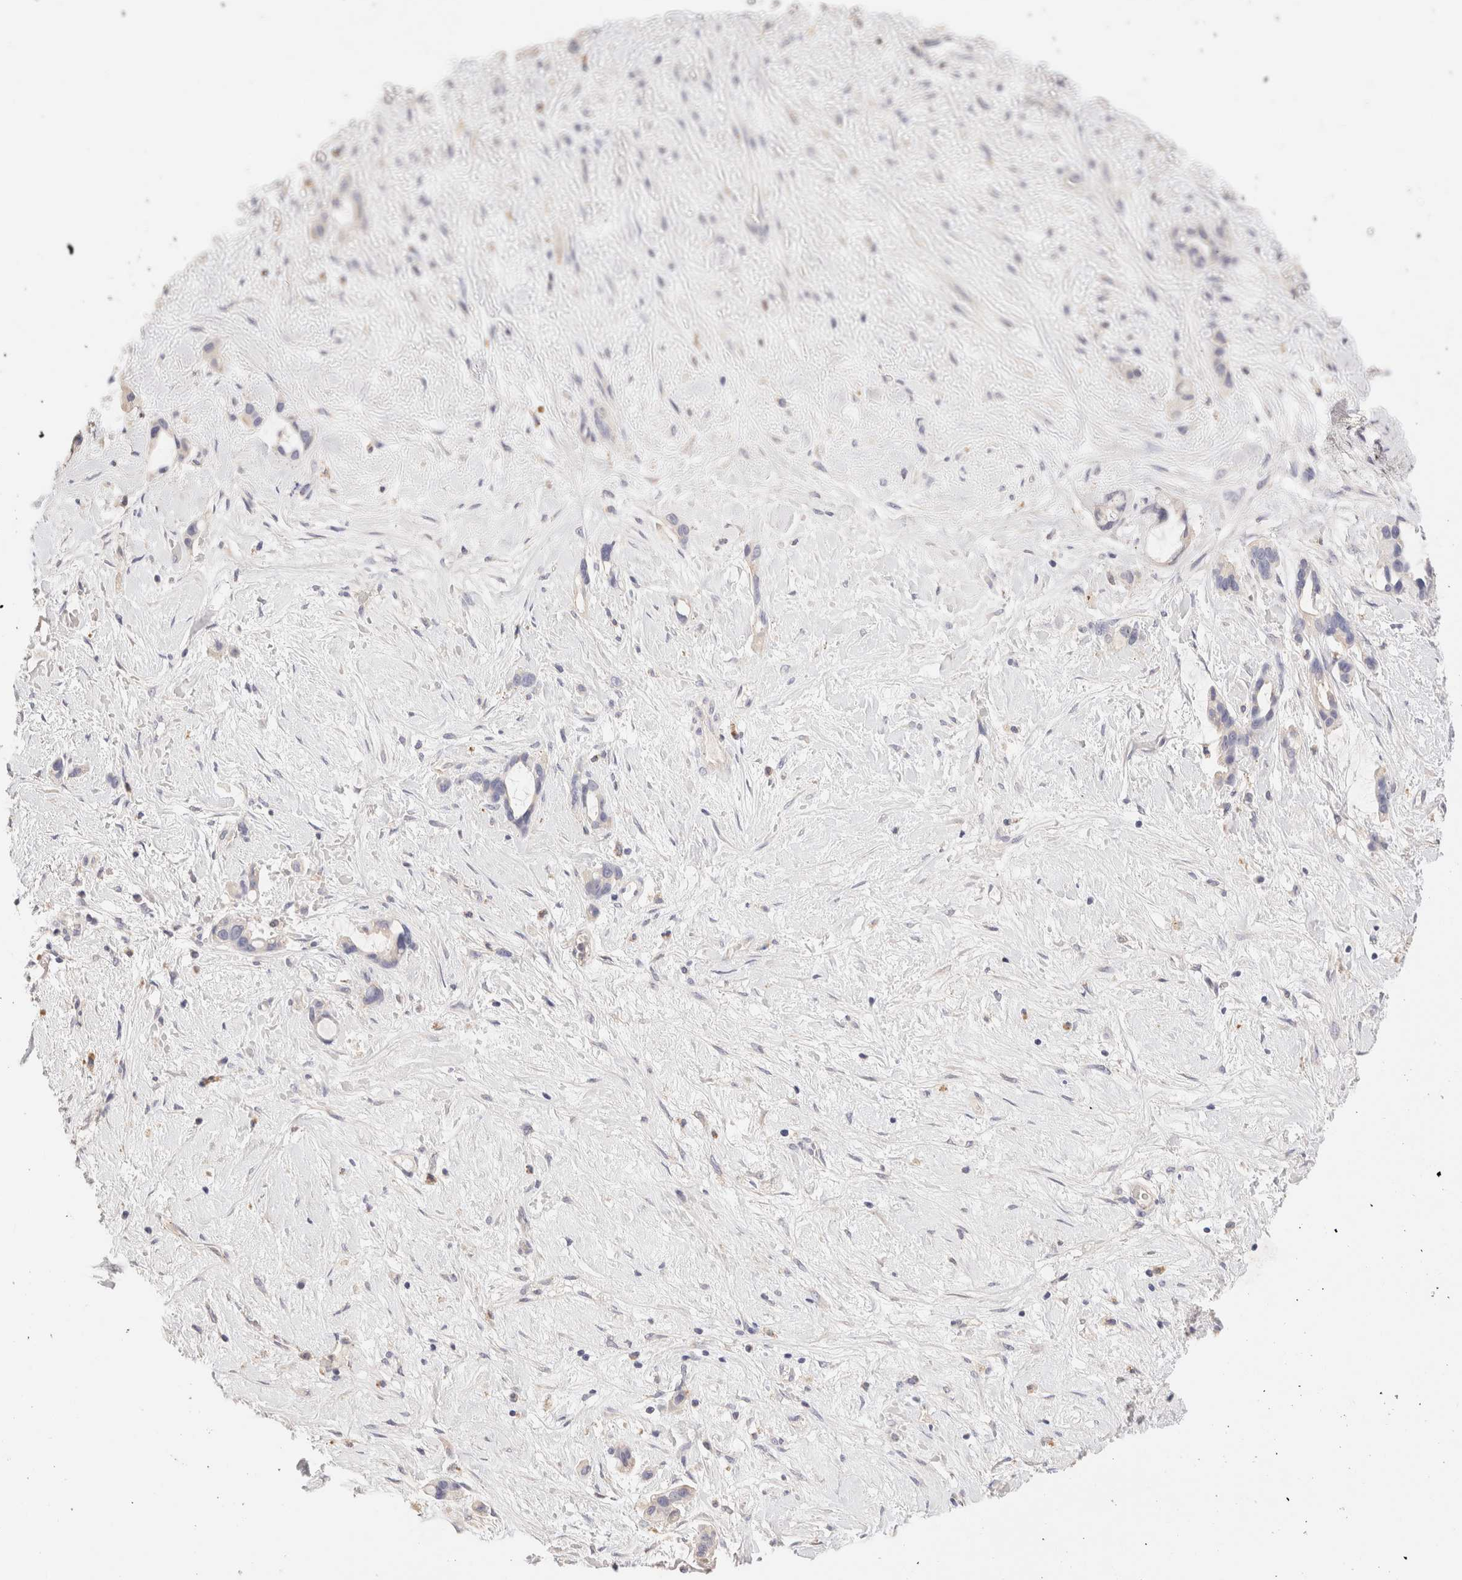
{"staining": {"intensity": "negative", "quantity": "none", "location": "none"}, "tissue": "liver cancer", "cell_type": "Tumor cells", "image_type": "cancer", "snomed": [{"axis": "morphology", "description": "Cholangiocarcinoma"}, {"axis": "topography", "description": "Liver"}], "caption": "Tumor cells are negative for brown protein staining in cholangiocarcinoma (liver).", "gene": "SCGB2A2", "patient": {"sex": "female", "age": 65}}